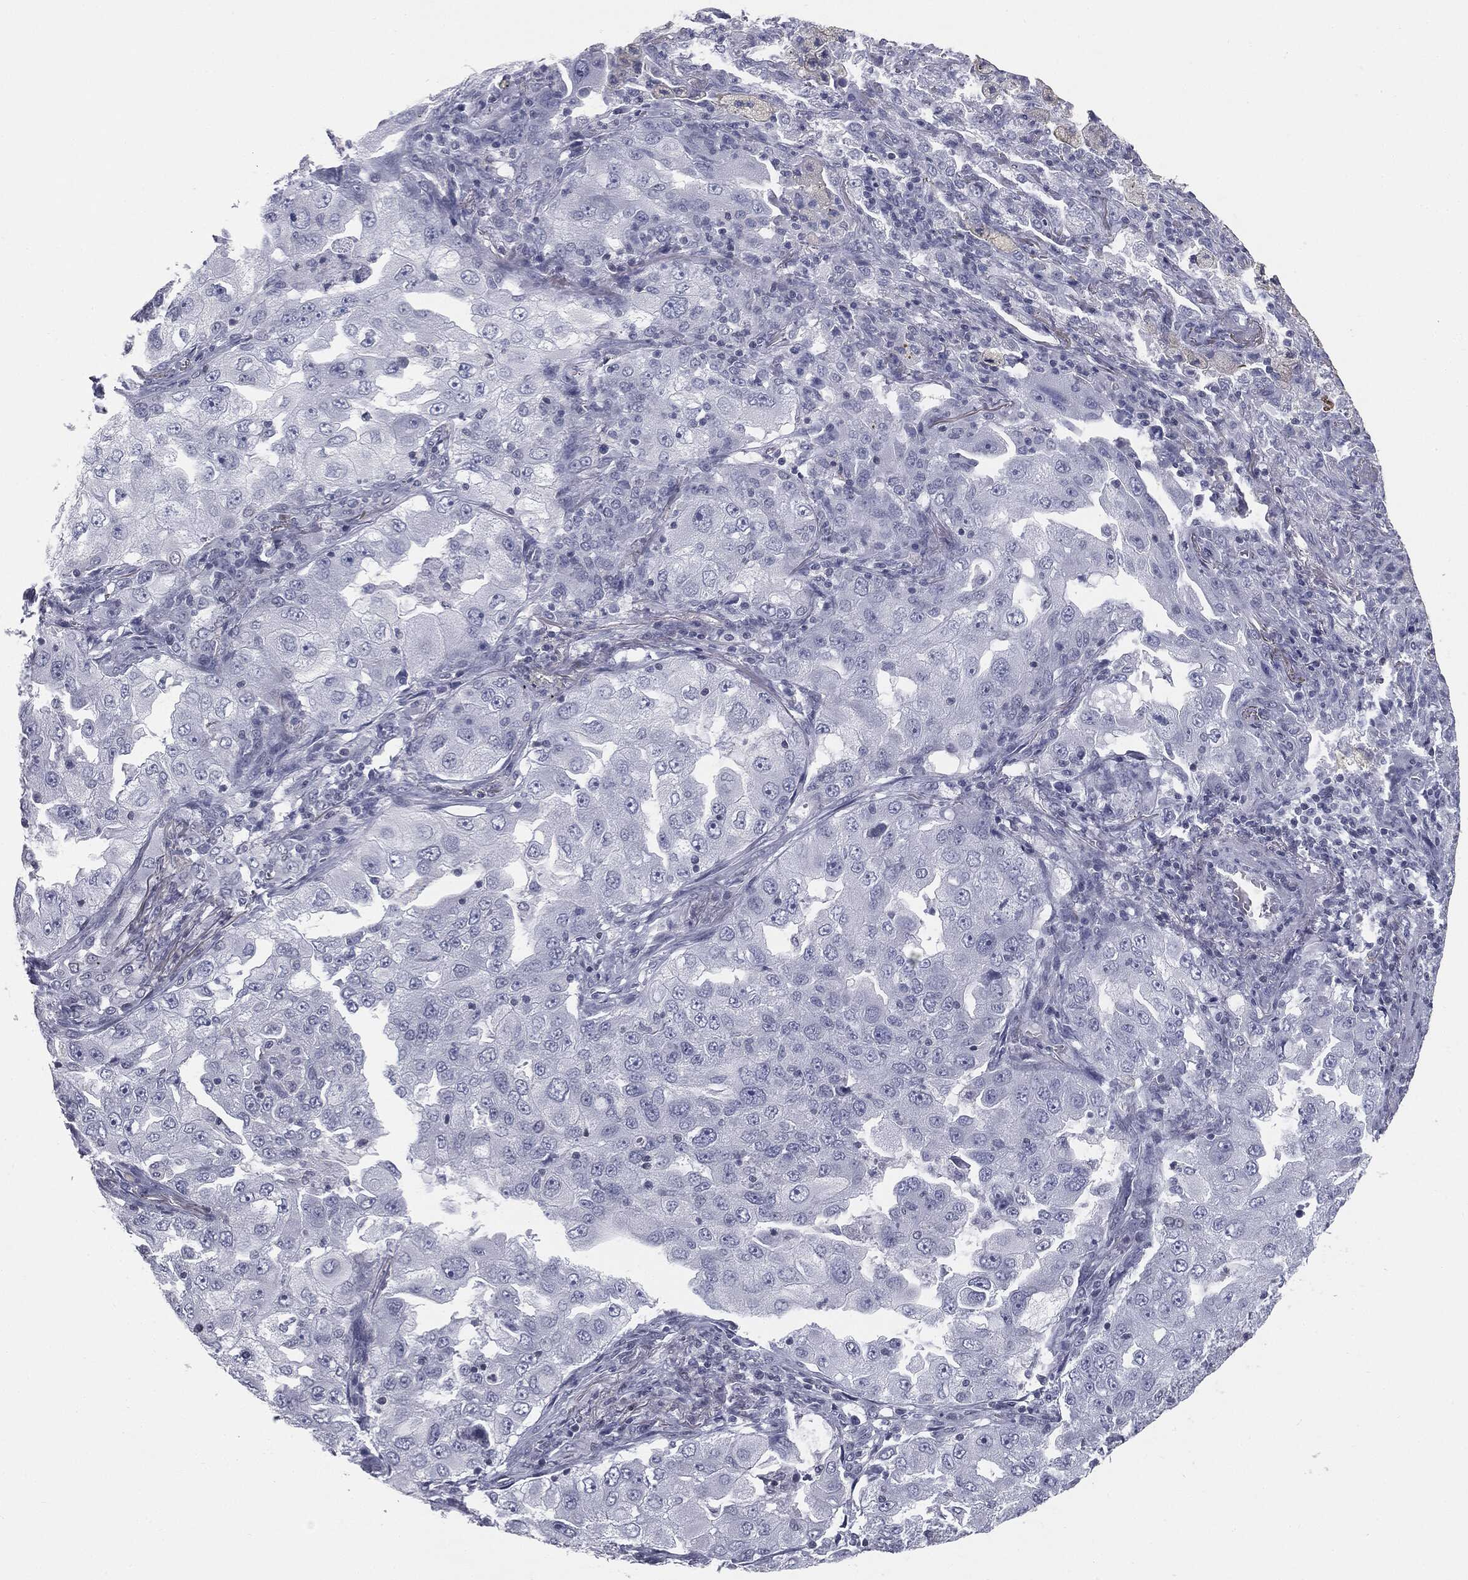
{"staining": {"intensity": "negative", "quantity": "none", "location": "none"}, "tissue": "lung cancer", "cell_type": "Tumor cells", "image_type": "cancer", "snomed": [{"axis": "morphology", "description": "Adenocarcinoma, NOS"}, {"axis": "topography", "description": "Lung"}], "caption": "This micrograph is of lung cancer stained with IHC to label a protein in brown with the nuclei are counter-stained blue. There is no positivity in tumor cells.", "gene": "ALDOB", "patient": {"sex": "female", "age": 61}}